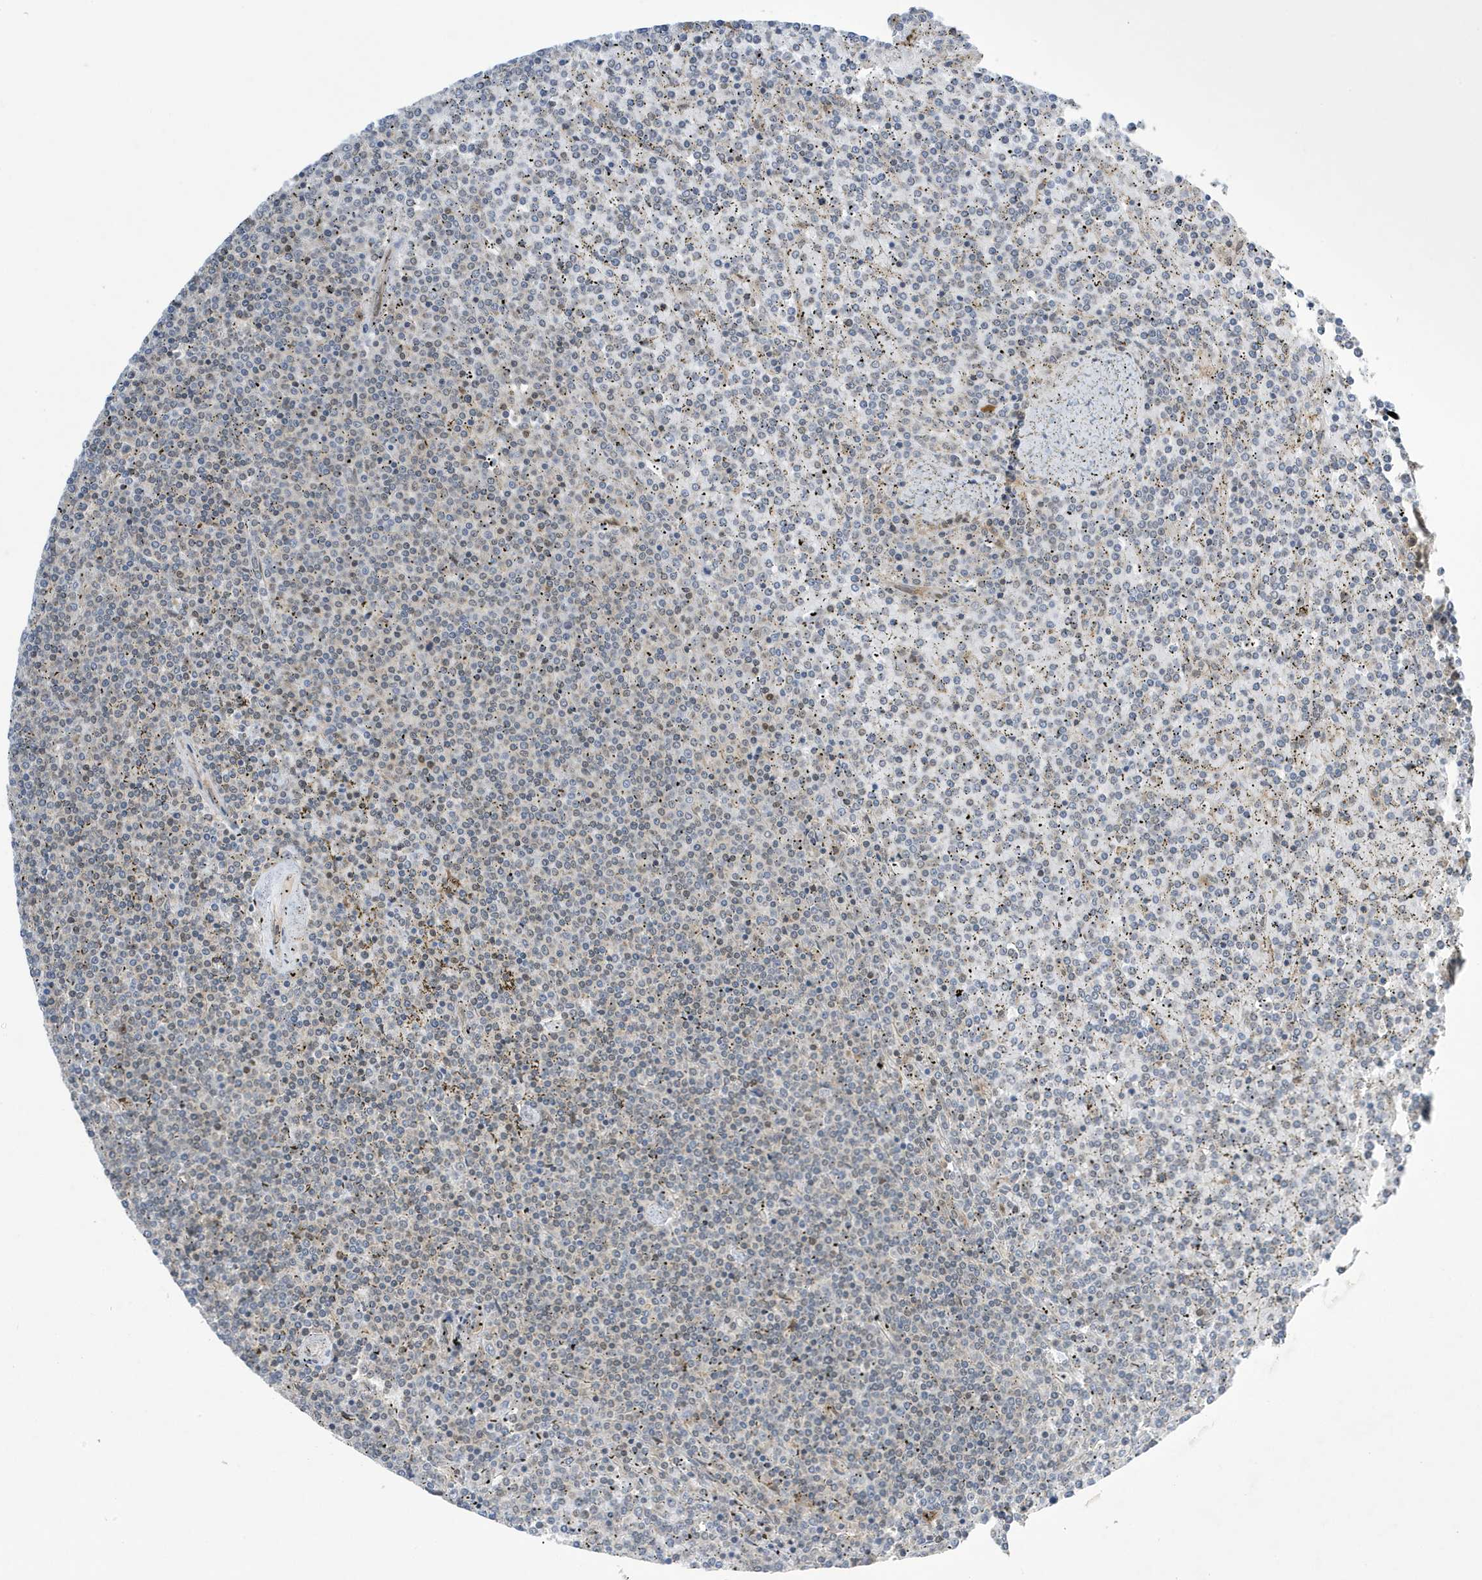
{"staining": {"intensity": "negative", "quantity": "none", "location": "none"}, "tissue": "lymphoma", "cell_type": "Tumor cells", "image_type": "cancer", "snomed": [{"axis": "morphology", "description": "Malignant lymphoma, non-Hodgkin's type, Low grade"}, {"axis": "topography", "description": "Spleen"}], "caption": "This is an immunohistochemistry (IHC) image of lymphoma. There is no positivity in tumor cells.", "gene": "NCOA7", "patient": {"sex": "female", "age": 19}}